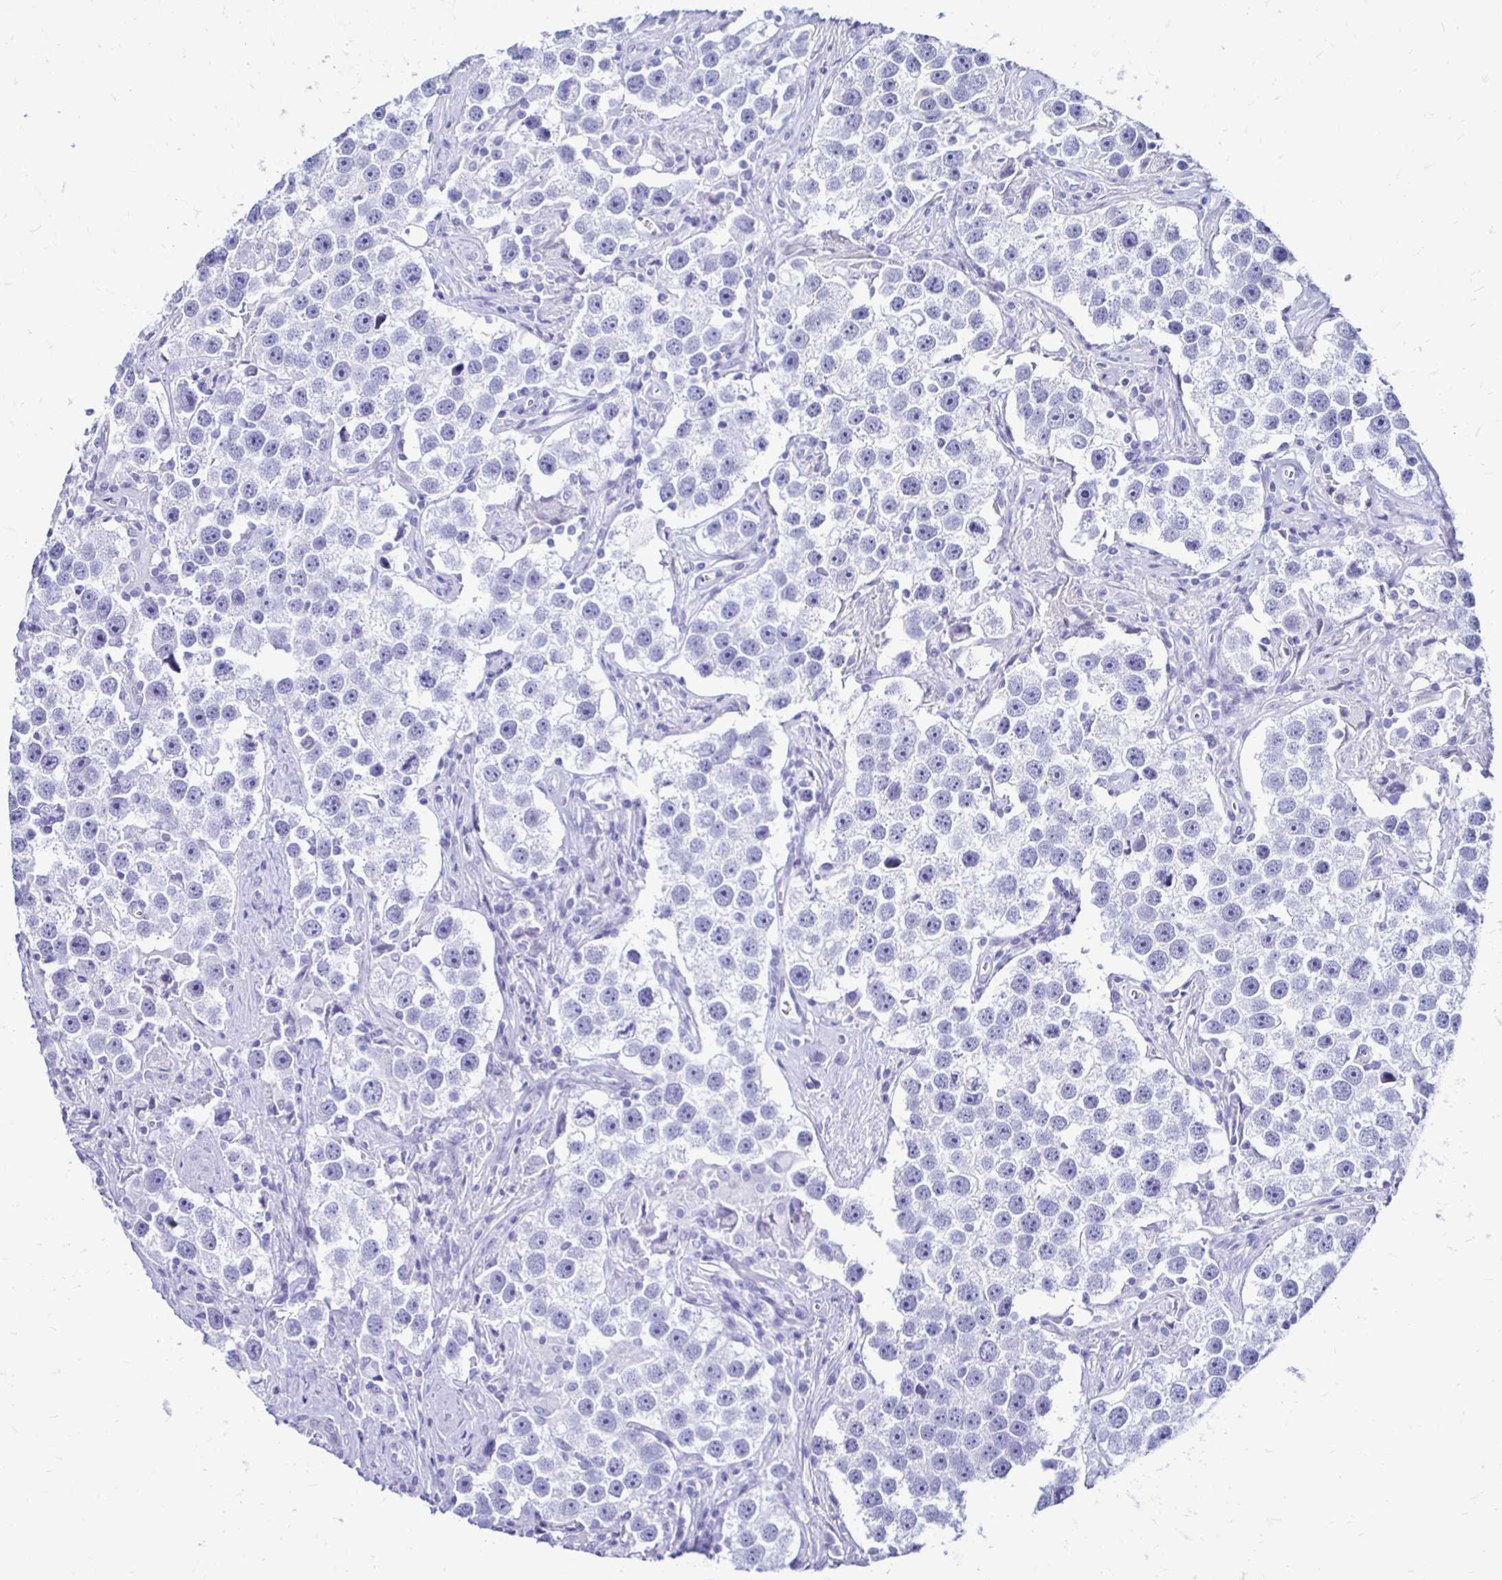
{"staining": {"intensity": "negative", "quantity": "none", "location": "none"}, "tissue": "testis cancer", "cell_type": "Tumor cells", "image_type": "cancer", "snomed": [{"axis": "morphology", "description": "Seminoma, NOS"}, {"axis": "topography", "description": "Testis"}], "caption": "The histopathology image exhibits no significant positivity in tumor cells of seminoma (testis). Nuclei are stained in blue.", "gene": "CST5", "patient": {"sex": "male", "age": 49}}